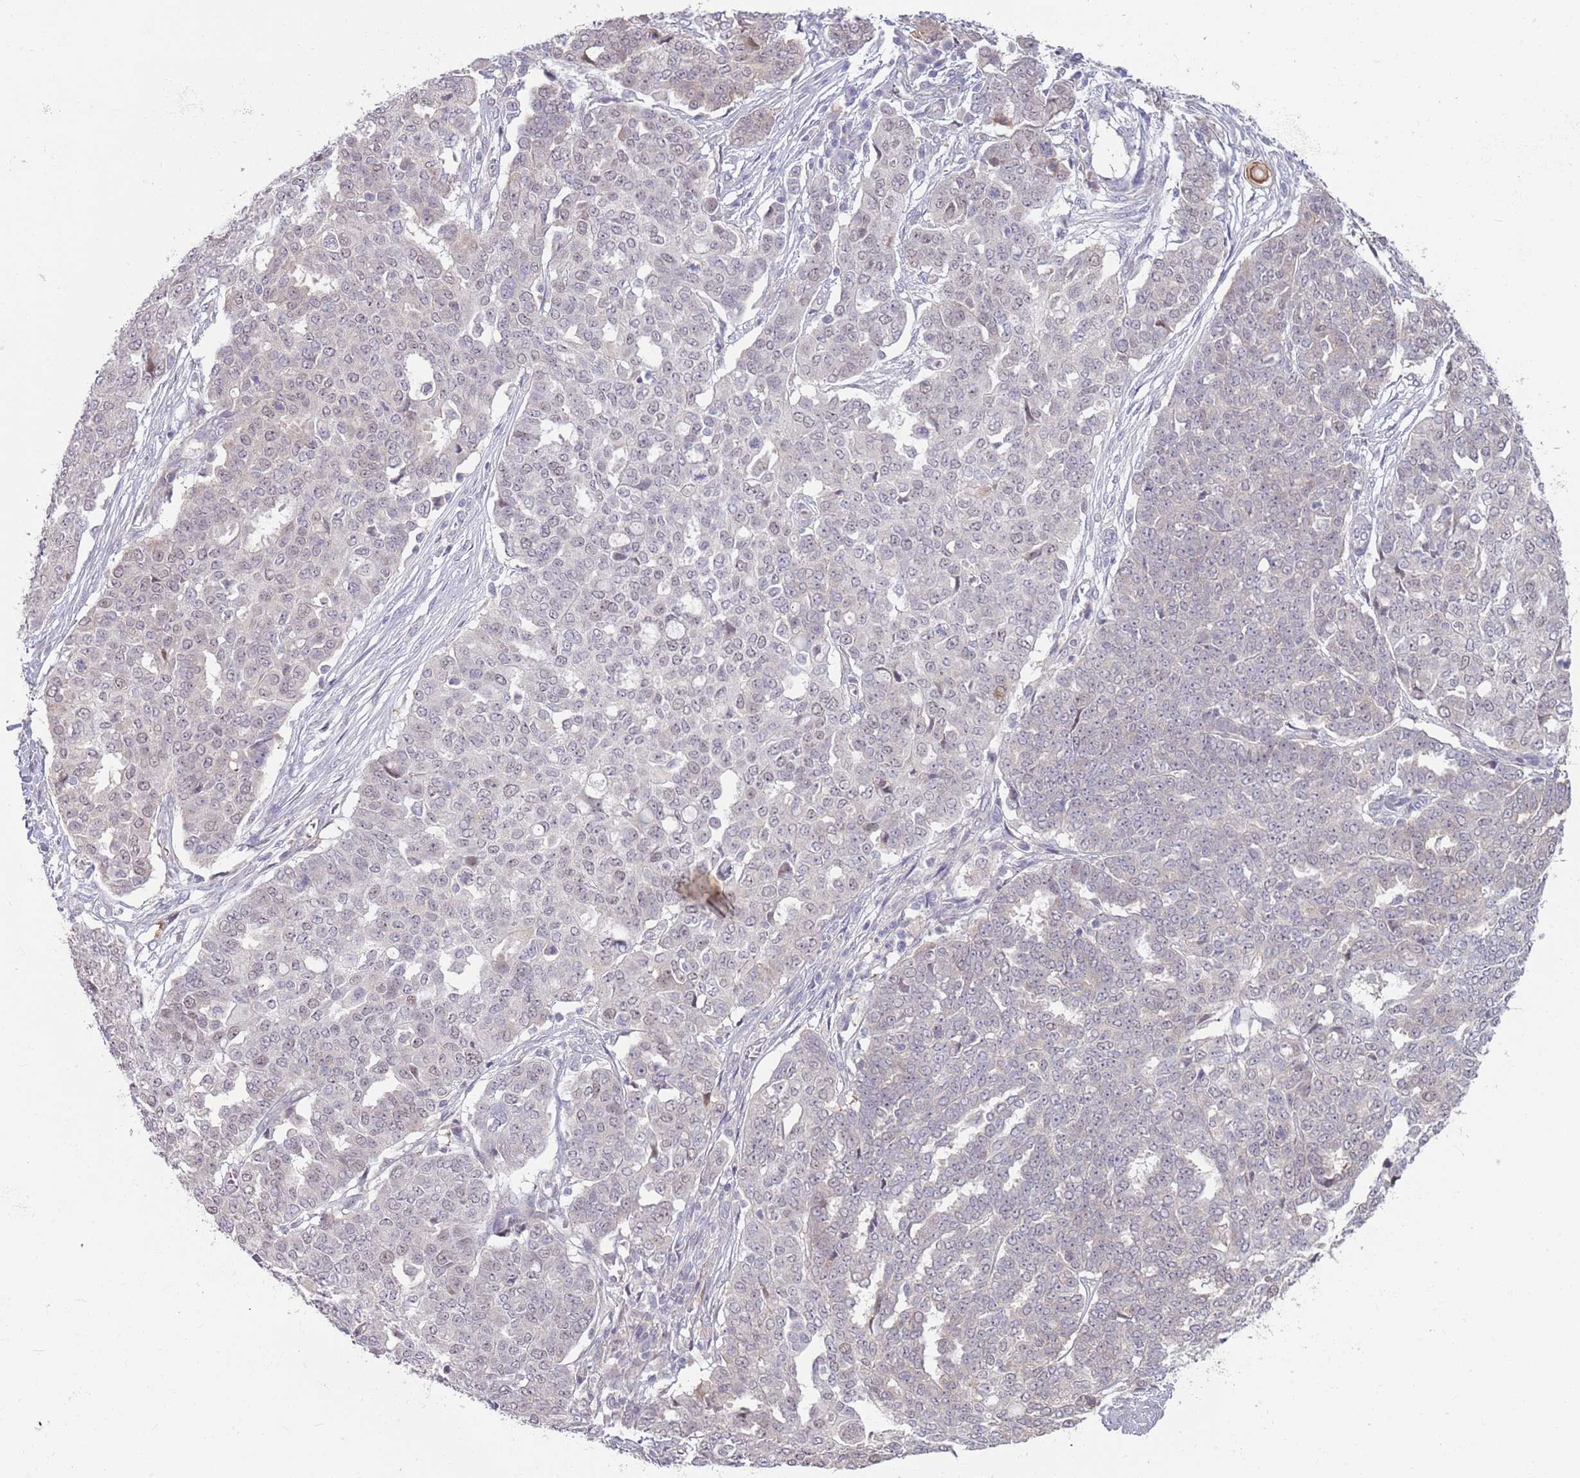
{"staining": {"intensity": "weak", "quantity": "<25%", "location": "nuclear"}, "tissue": "ovarian cancer", "cell_type": "Tumor cells", "image_type": "cancer", "snomed": [{"axis": "morphology", "description": "Cystadenocarcinoma, serous, NOS"}, {"axis": "topography", "description": "Soft tissue"}, {"axis": "topography", "description": "Ovary"}], "caption": "Serous cystadenocarcinoma (ovarian) was stained to show a protein in brown. There is no significant expression in tumor cells.", "gene": "LDHD", "patient": {"sex": "female", "age": 57}}